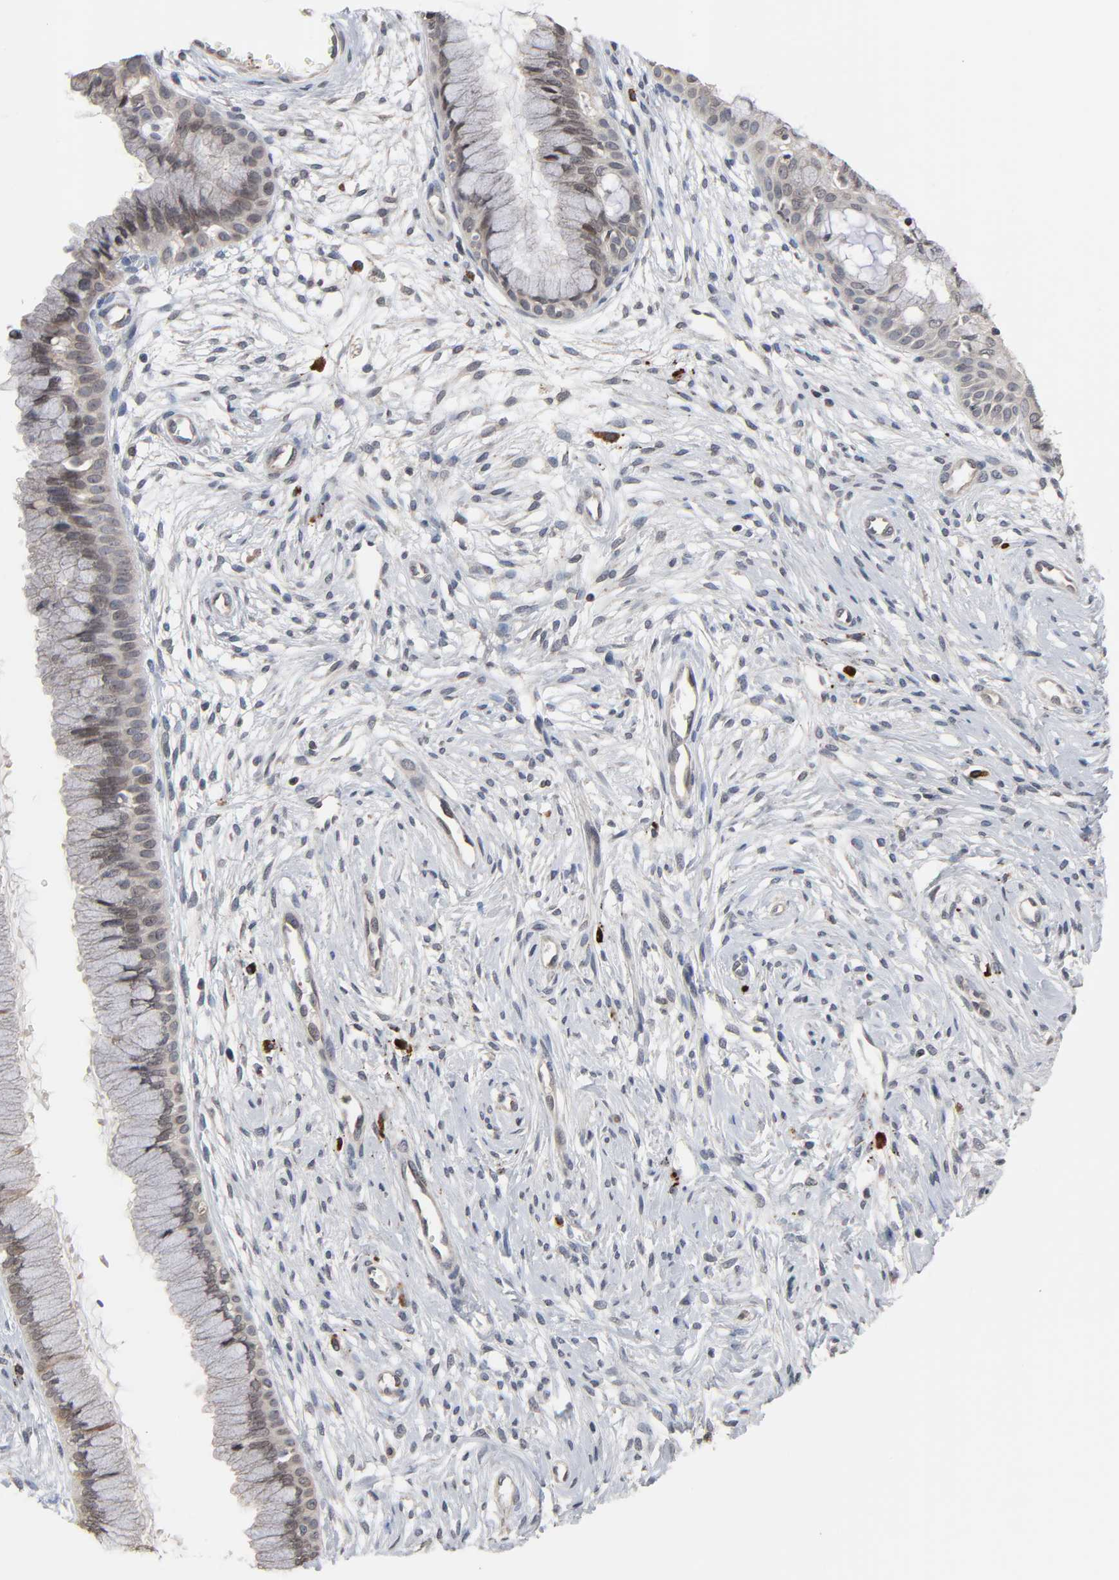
{"staining": {"intensity": "weak", "quantity": ">75%", "location": "cytoplasmic/membranous,nuclear"}, "tissue": "cervix", "cell_type": "Glandular cells", "image_type": "normal", "snomed": [{"axis": "morphology", "description": "Normal tissue, NOS"}, {"axis": "topography", "description": "Cervix"}], "caption": "Cervix stained for a protein (brown) demonstrates weak cytoplasmic/membranous,nuclear positive positivity in approximately >75% of glandular cells.", "gene": "CCDC175", "patient": {"sex": "female", "age": 39}}